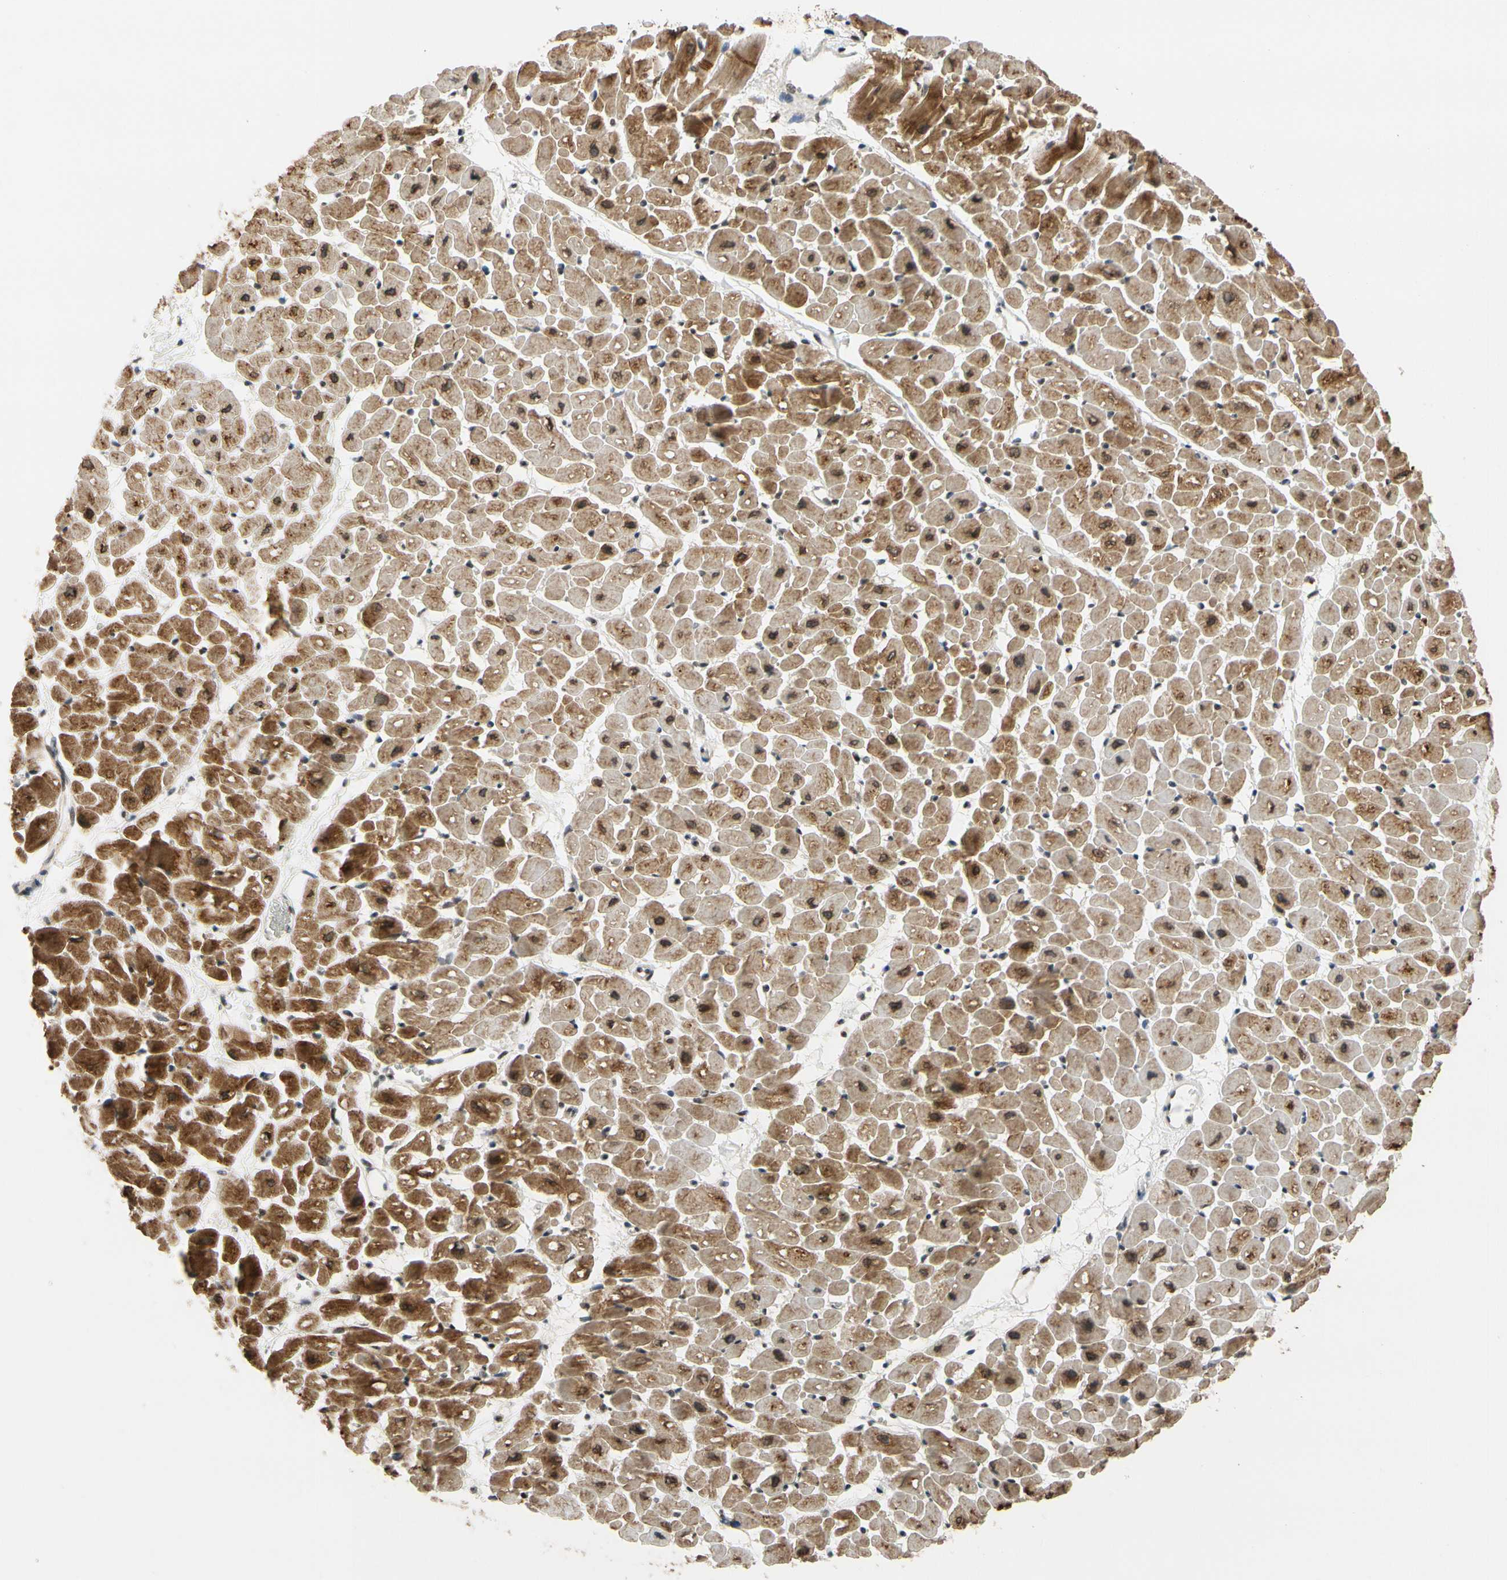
{"staining": {"intensity": "strong", "quantity": ">75%", "location": "cytoplasmic/membranous"}, "tissue": "heart muscle", "cell_type": "Cardiomyocytes", "image_type": "normal", "snomed": [{"axis": "morphology", "description": "Normal tissue, NOS"}, {"axis": "topography", "description": "Heart"}], "caption": "Protein expression analysis of normal heart muscle shows strong cytoplasmic/membranous expression in about >75% of cardiomyocytes.", "gene": "SLC27A6", "patient": {"sex": "male", "age": 45}}